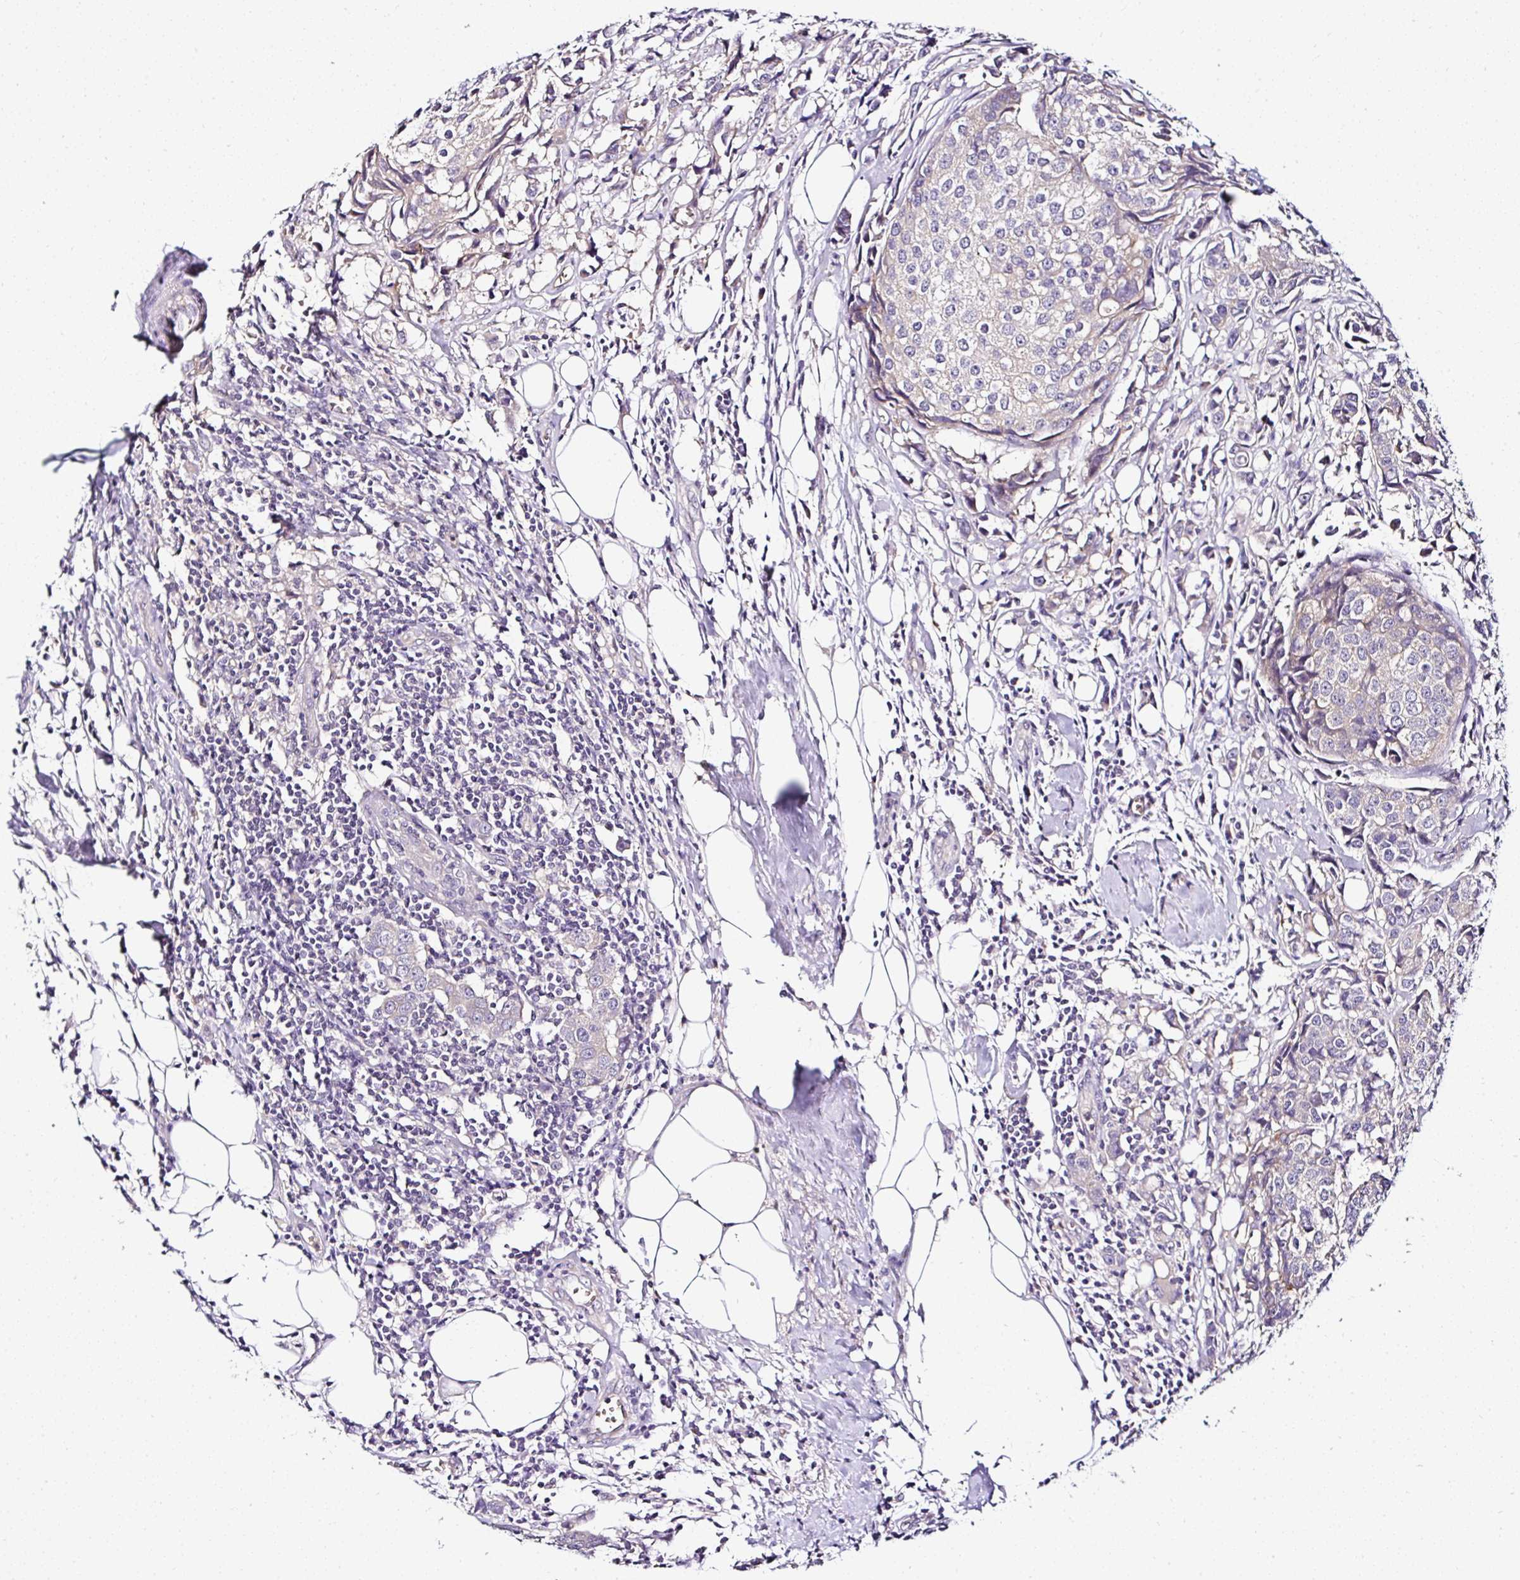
{"staining": {"intensity": "negative", "quantity": "none", "location": "none"}, "tissue": "breast cancer", "cell_type": "Tumor cells", "image_type": "cancer", "snomed": [{"axis": "morphology", "description": "Duct carcinoma"}, {"axis": "topography", "description": "Breast"}], "caption": "There is no significant expression in tumor cells of breast invasive ductal carcinoma. (IHC, brightfield microscopy, high magnification).", "gene": "DEPDC5", "patient": {"sex": "female", "age": 80}}